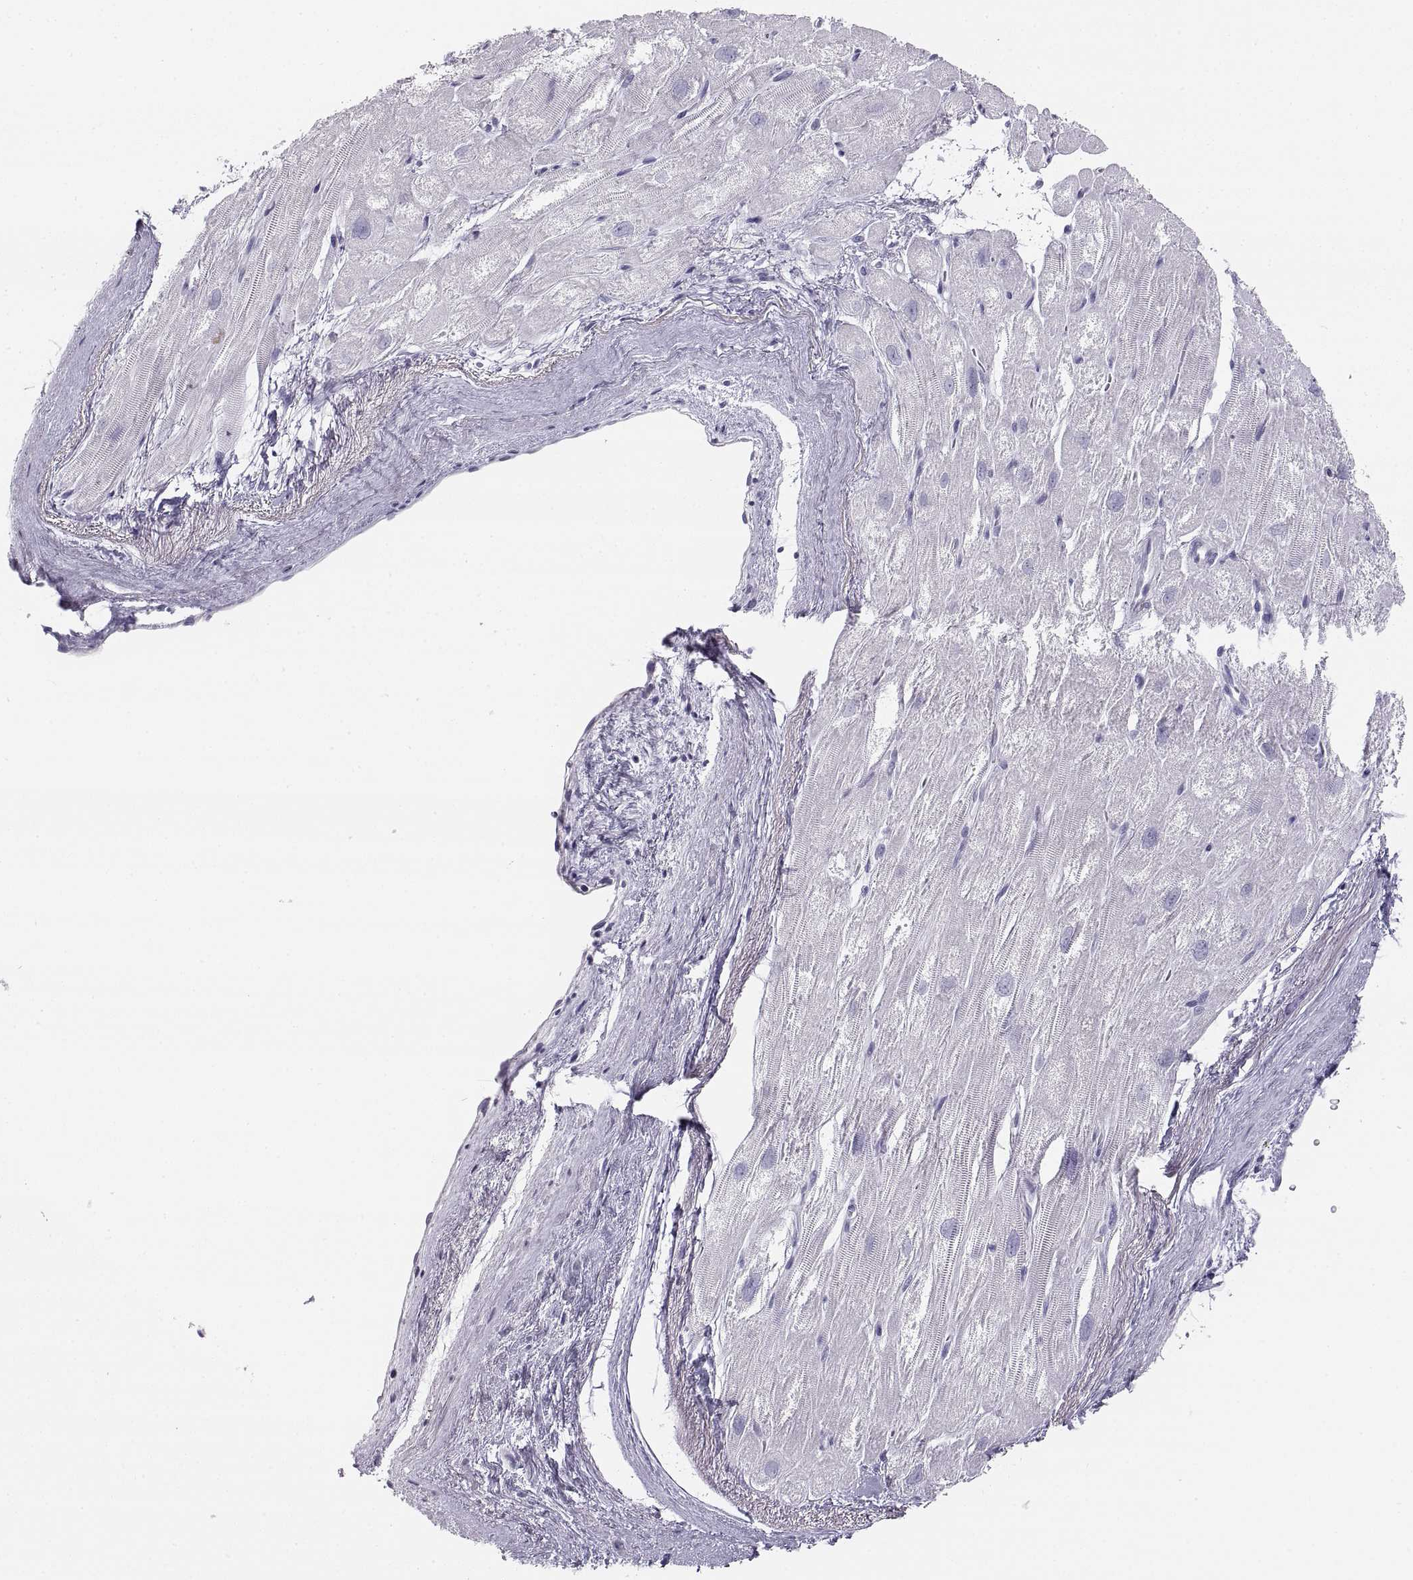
{"staining": {"intensity": "negative", "quantity": "none", "location": "none"}, "tissue": "heart muscle", "cell_type": "Cardiomyocytes", "image_type": "normal", "snomed": [{"axis": "morphology", "description": "Normal tissue, NOS"}, {"axis": "topography", "description": "Heart"}], "caption": "Protein analysis of normal heart muscle reveals no significant expression in cardiomyocytes. (DAB (3,3'-diaminobenzidine) IHC, high magnification).", "gene": "SEMG1", "patient": {"sex": "male", "age": 61}}